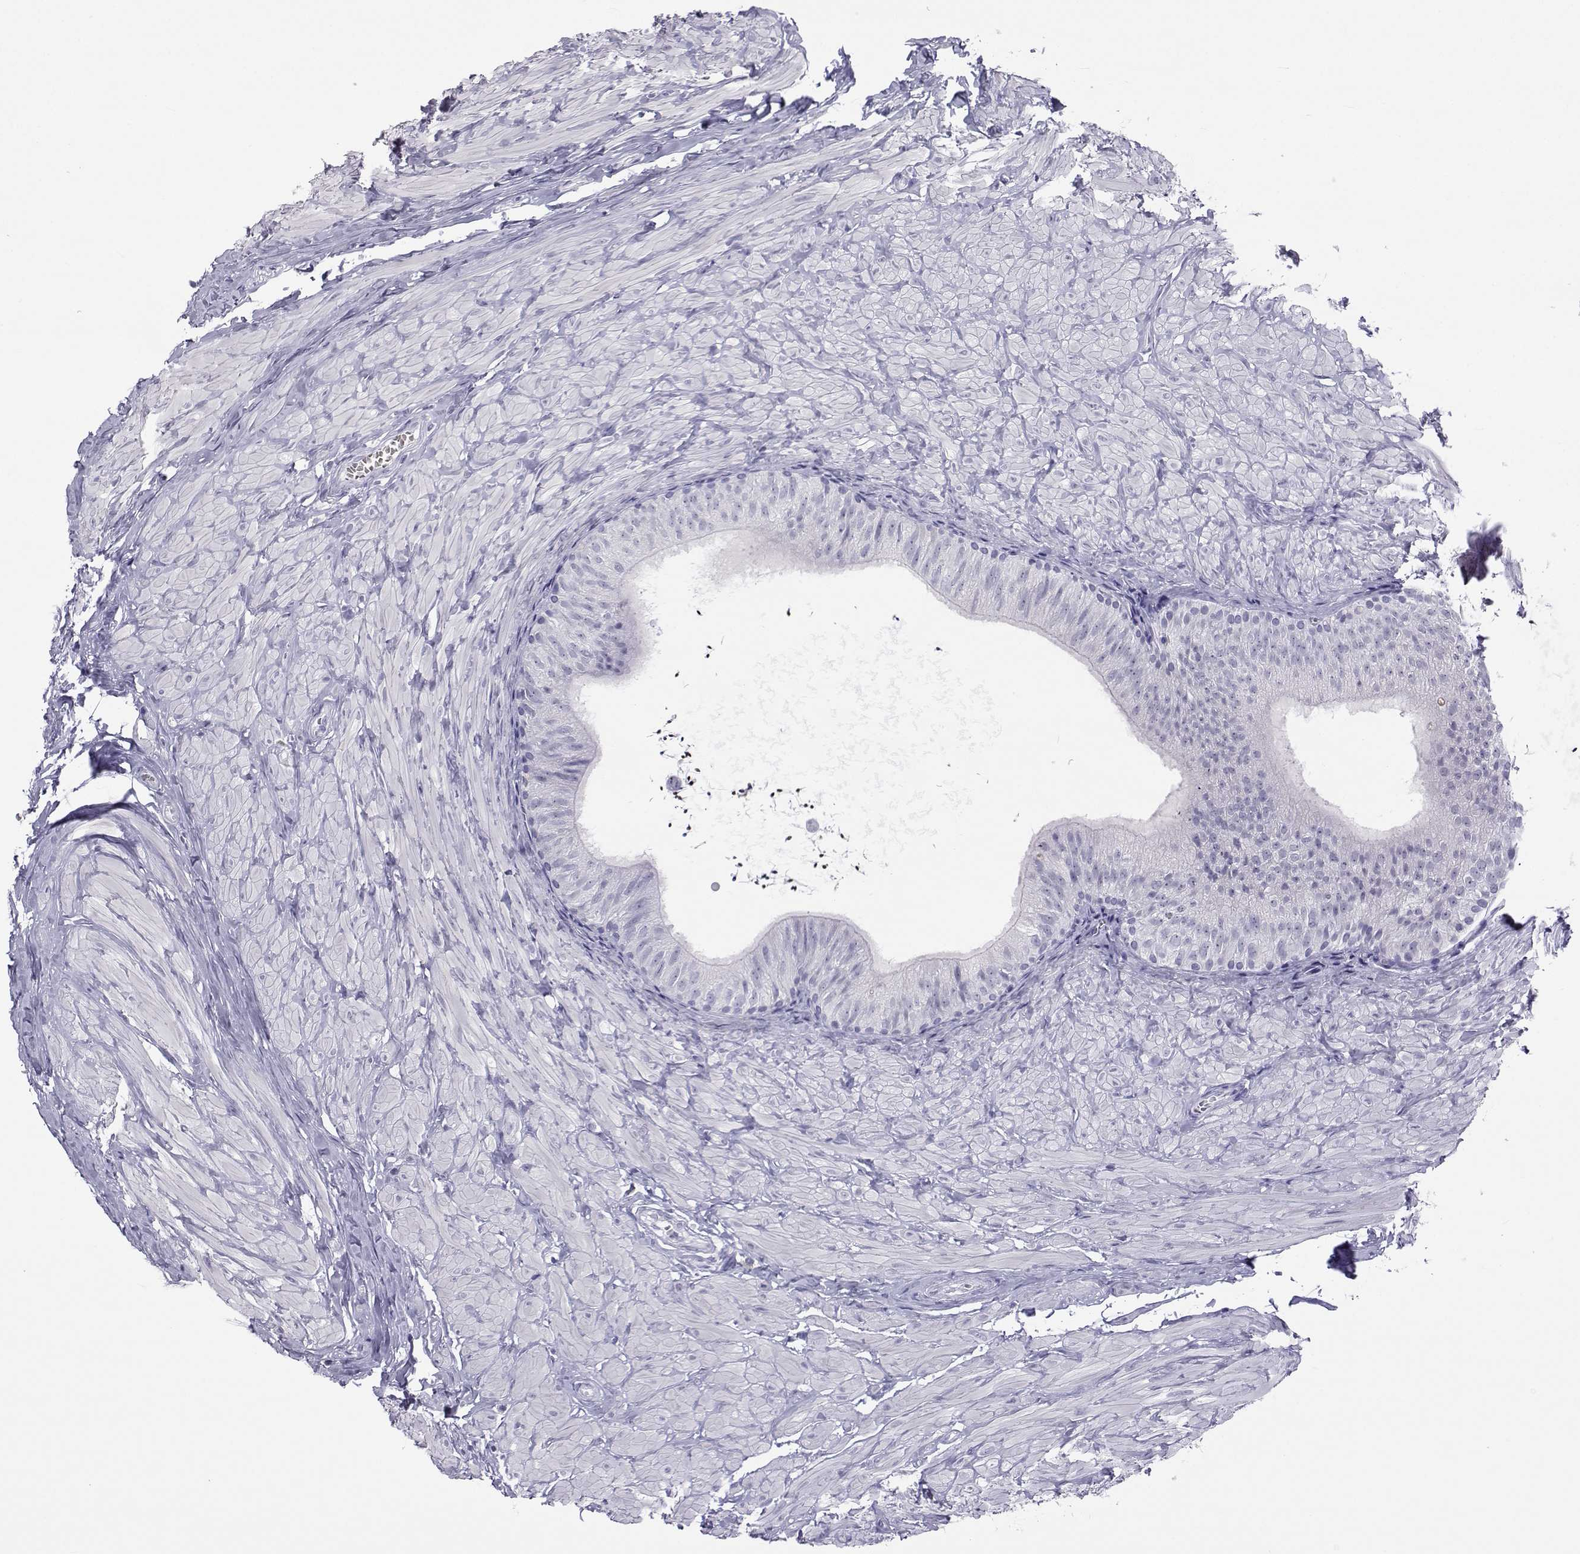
{"staining": {"intensity": "negative", "quantity": "none", "location": "none"}, "tissue": "epididymis", "cell_type": "Glandular cells", "image_type": "normal", "snomed": [{"axis": "morphology", "description": "Normal tissue, NOS"}, {"axis": "topography", "description": "Epididymis"}], "caption": "Immunohistochemistry (IHC) micrograph of unremarkable epididymis: human epididymis stained with DAB (3,3'-diaminobenzidine) displays no significant protein expression in glandular cells.", "gene": "ACTL7A", "patient": {"sex": "male", "age": 32}}